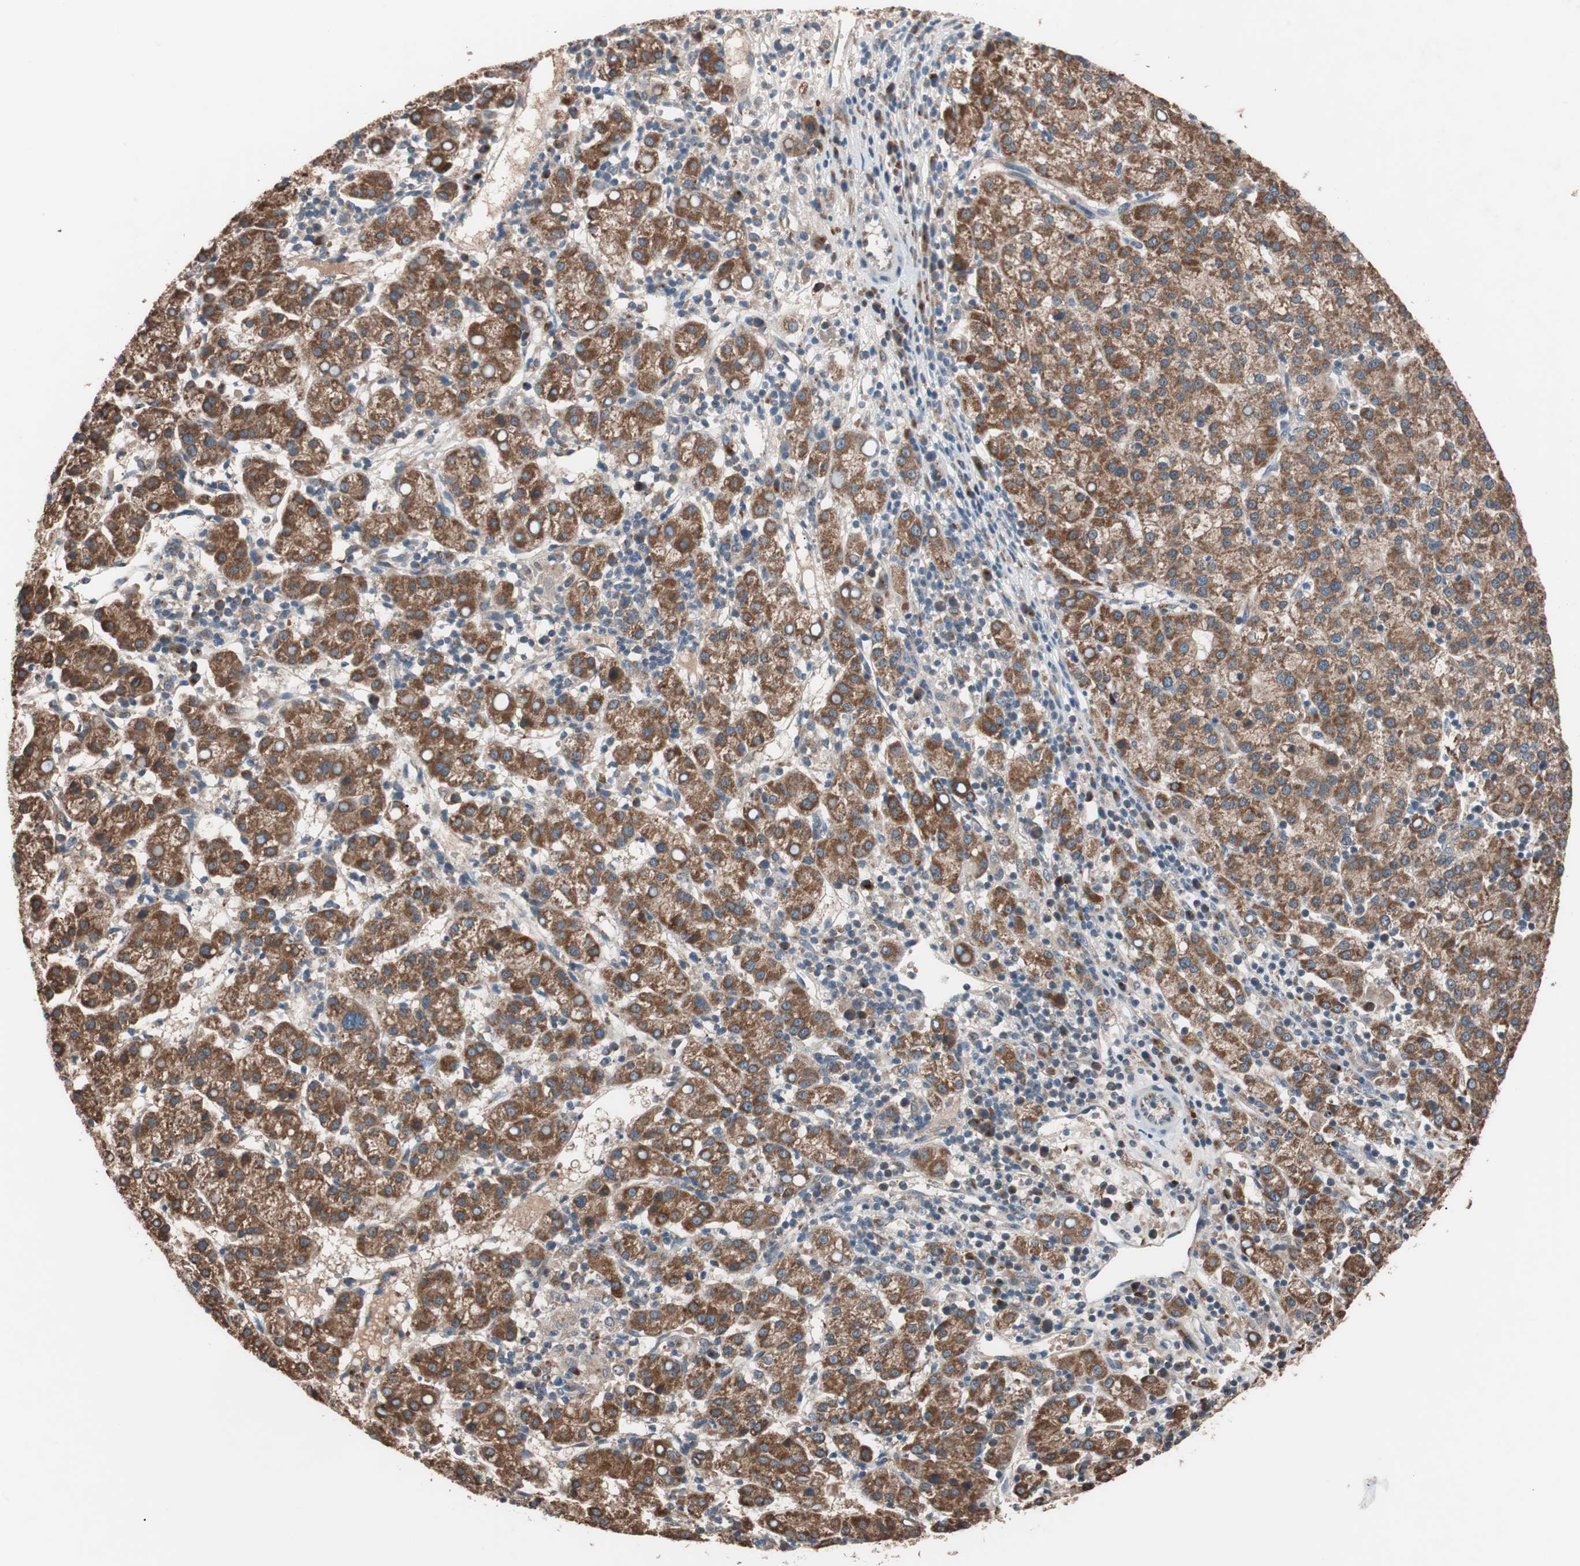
{"staining": {"intensity": "strong", "quantity": ">75%", "location": "cytoplasmic/membranous"}, "tissue": "liver cancer", "cell_type": "Tumor cells", "image_type": "cancer", "snomed": [{"axis": "morphology", "description": "Carcinoma, Hepatocellular, NOS"}, {"axis": "topography", "description": "Liver"}], "caption": "A high-resolution histopathology image shows IHC staining of liver hepatocellular carcinoma, which exhibits strong cytoplasmic/membranous expression in about >75% of tumor cells.", "gene": "GLYCTK", "patient": {"sex": "female", "age": 58}}